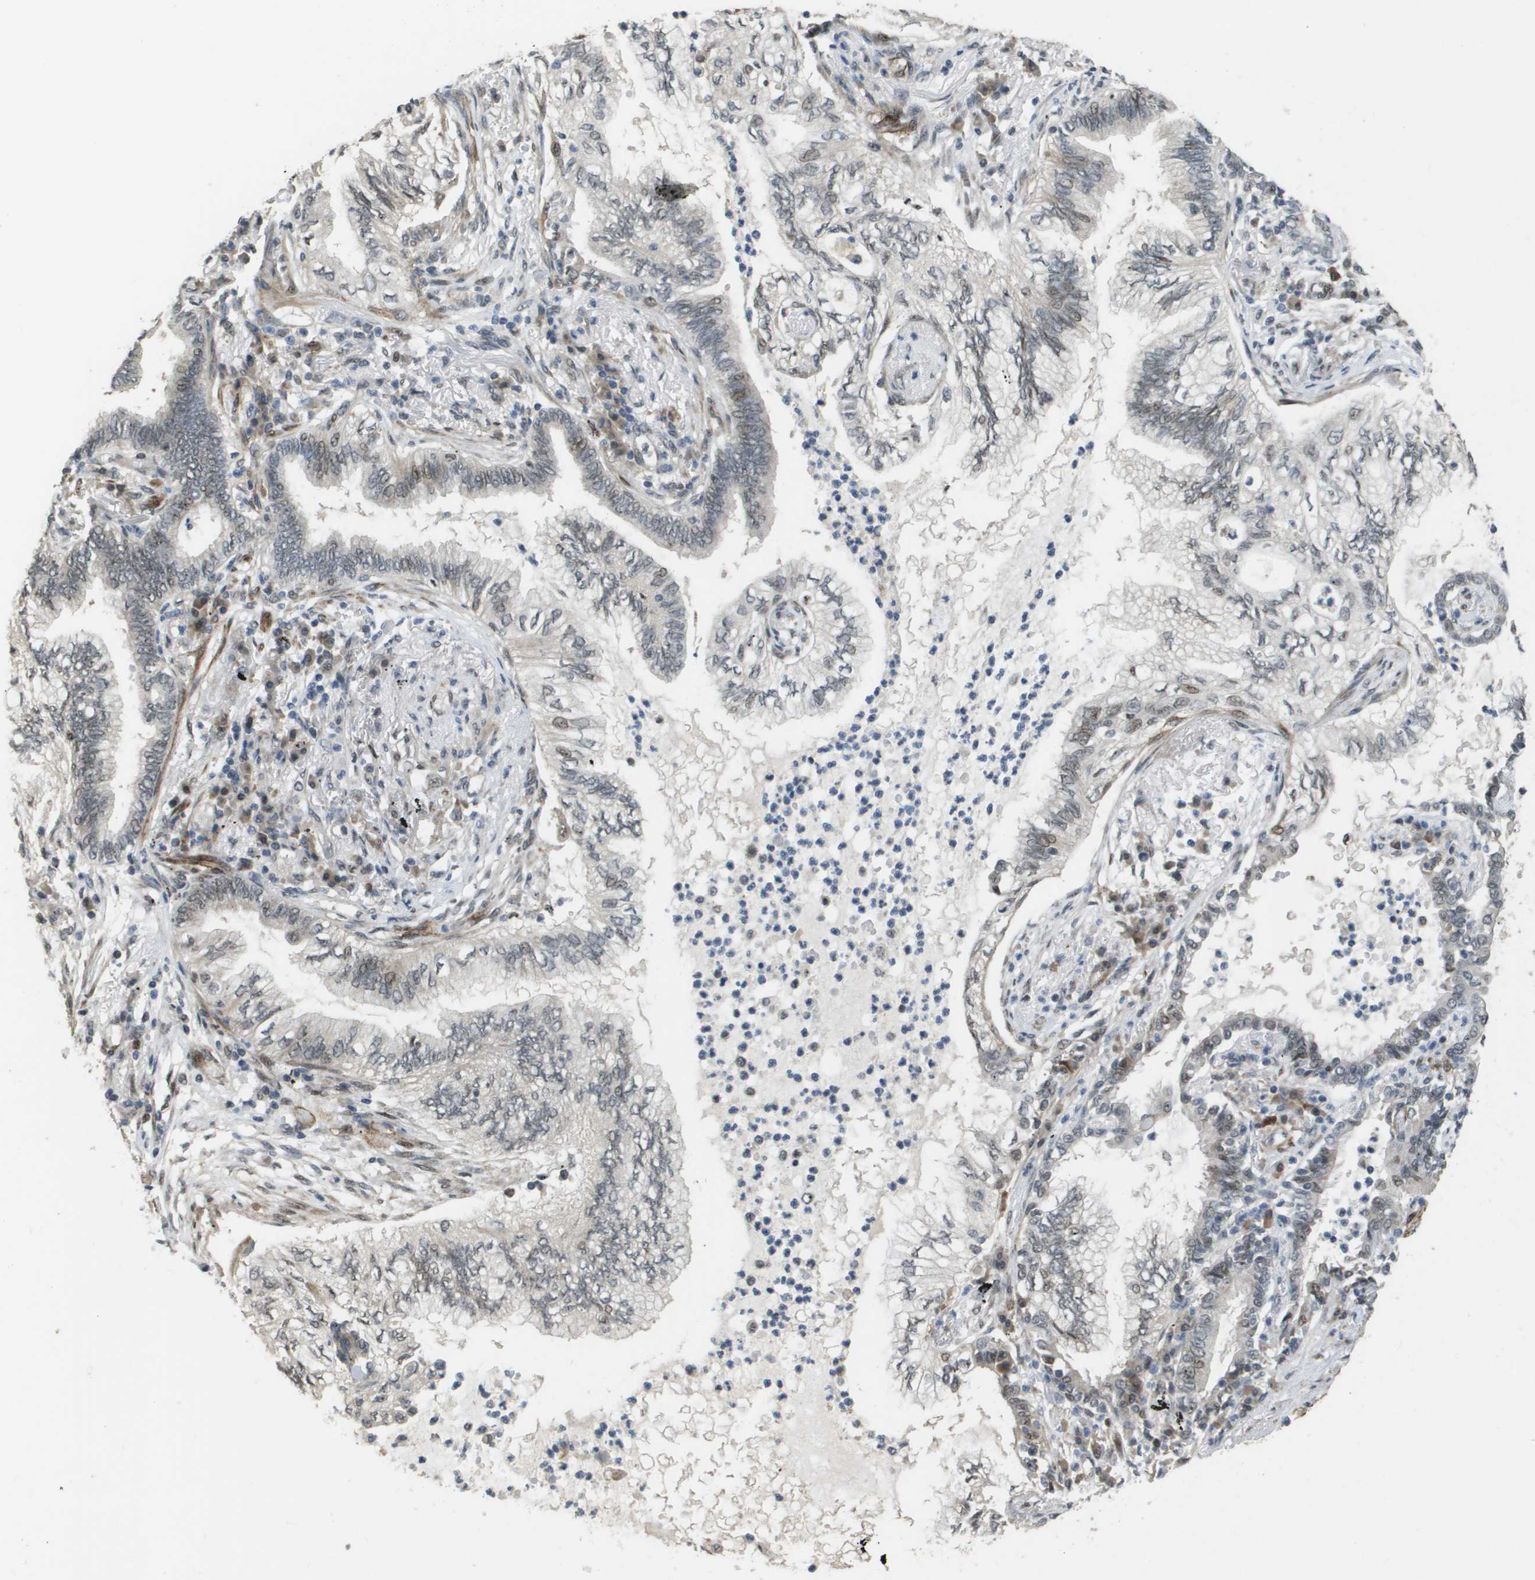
{"staining": {"intensity": "weak", "quantity": "<25%", "location": "nuclear"}, "tissue": "lung cancer", "cell_type": "Tumor cells", "image_type": "cancer", "snomed": [{"axis": "morphology", "description": "Normal tissue, NOS"}, {"axis": "morphology", "description": "Adenocarcinoma, NOS"}, {"axis": "topography", "description": "Bronchus"}, {"axis": "topography", "description": "Lung"}], "caption": "Lung adenocarcinoma was stained to show a protein in brown. There is no significant positivity in tumor cells. (Brightfield microscopy of DAB immunohistochemistry at high magnification).", "gene": "KAT5", "patient": {"sex": "female", "age": 70}}